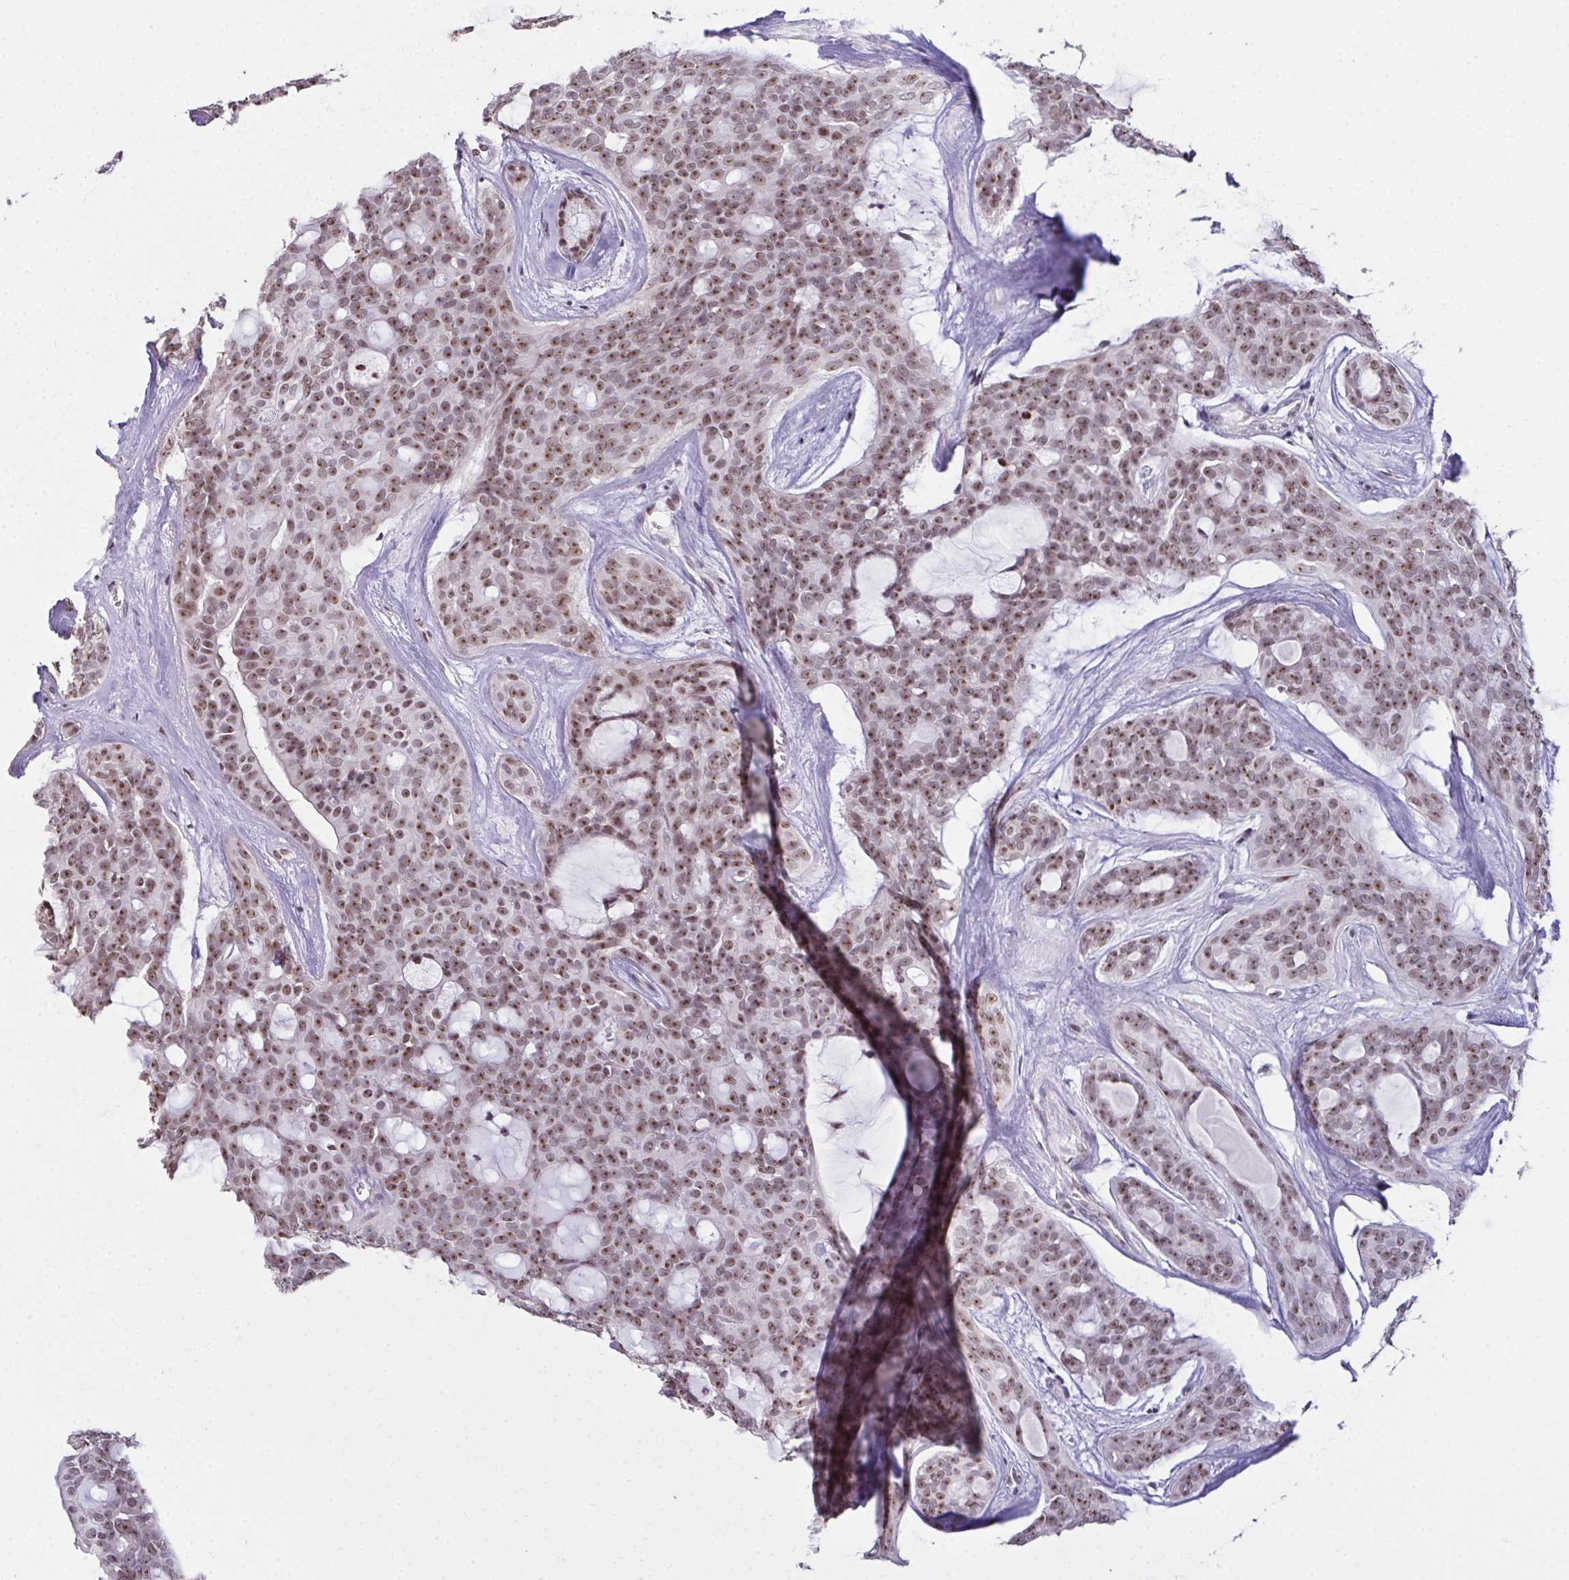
{"staining": {"intensity": "moderate", "quantity": ">75%", "location": "nuclear"}, "tissue": "head and neck cancer", "cell_type": "Tumor cells", "image_type": "cancer", "snomed": [{"axis": "morphology", "description": "Adenocarcinoma, NOS"}, {"axis": "topography", "description": "Head-Neck"}], "caption": "The photomicrograph shows staining of head and neck adenocarcinoma, revealing moderate nuclear protein positivity (brown color) within tumor cells. (Stains: DAB in brown, nuclei in blue, Microscopy: brightfield microscopy at high magnification).", "gene": "ZNF800", "patient": {"sex": "male", "age": 66}}